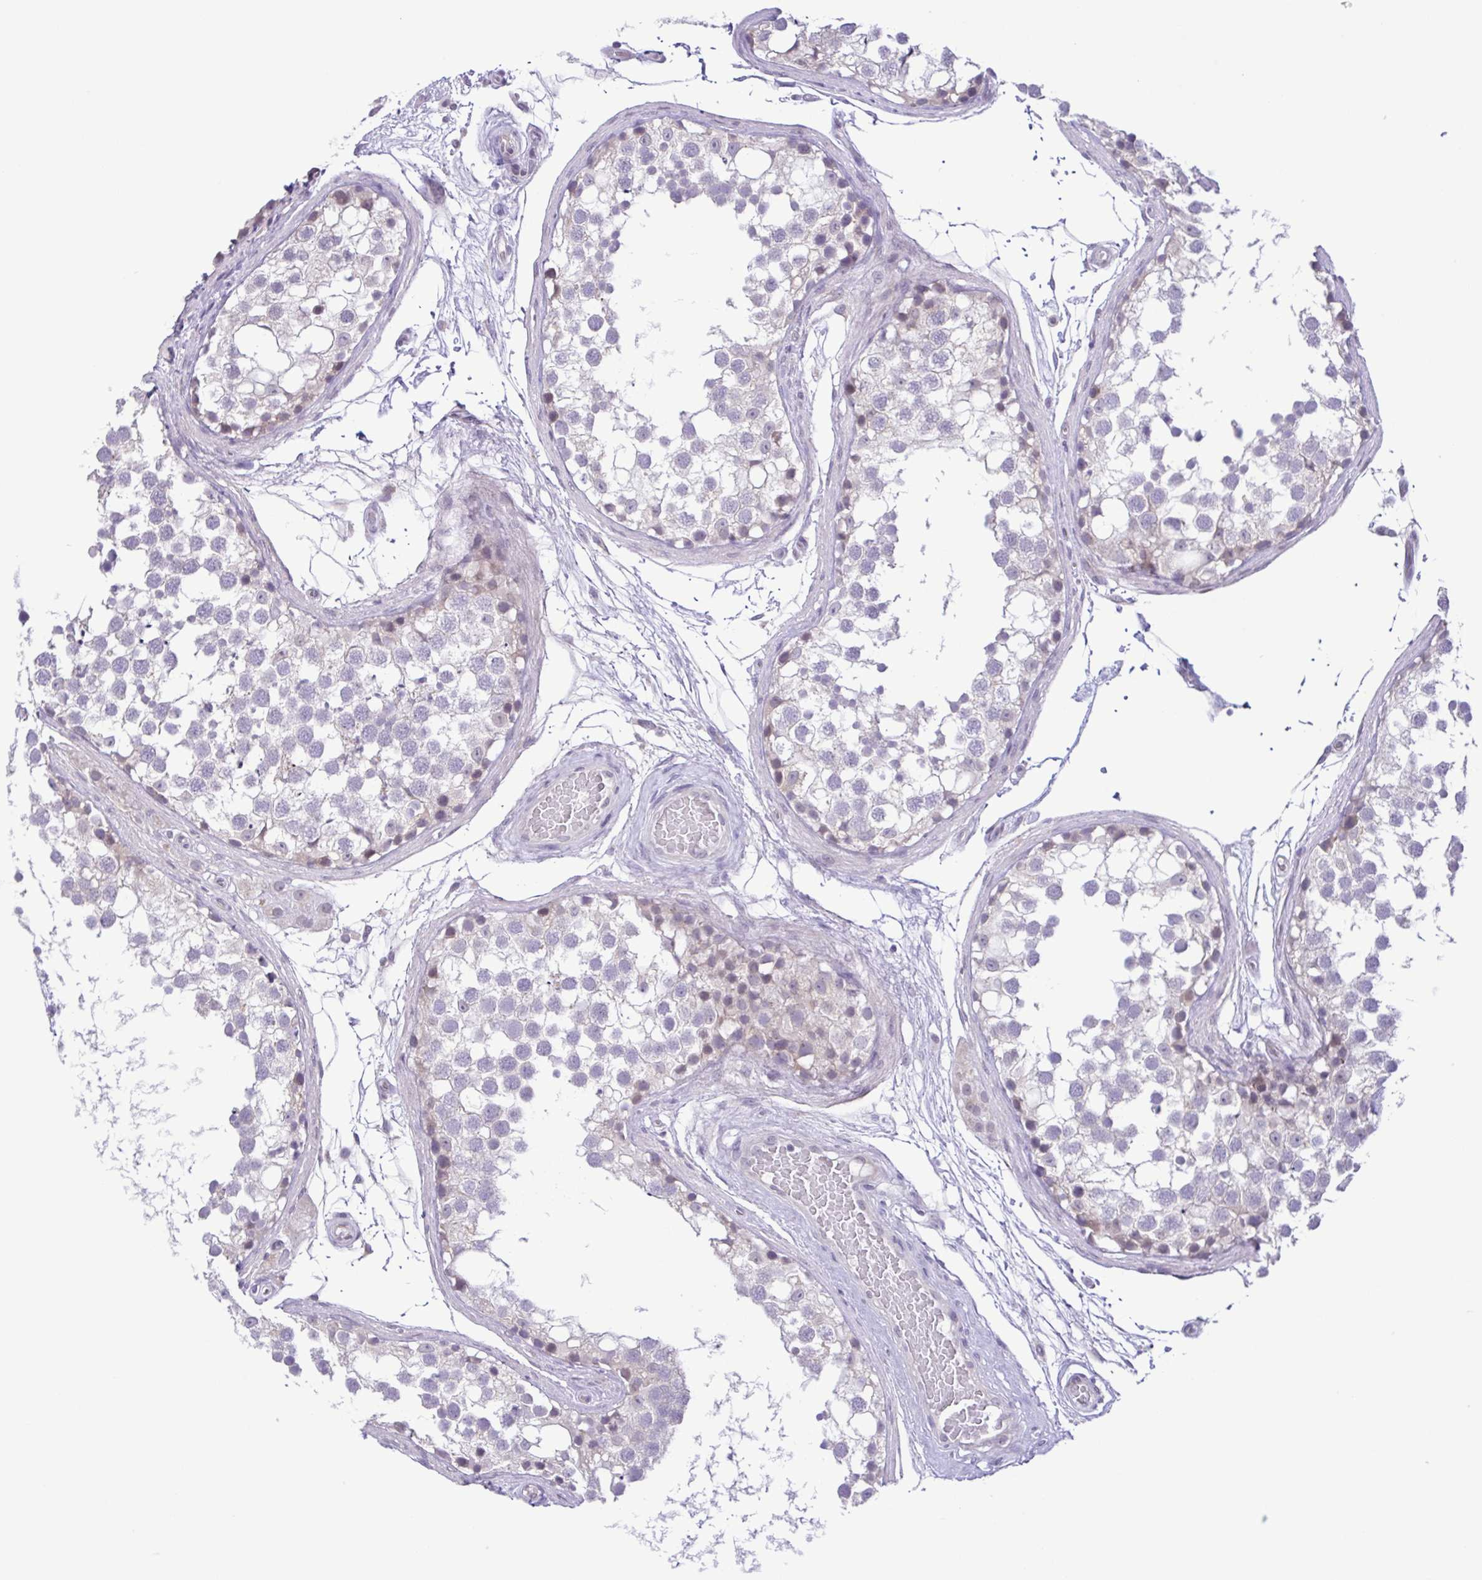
{"staining": {"intensity": "weak", "quantity": "<25%", "location": "nuclear"}, "tissue": "testis", "cell_type": "Cells in seminiferous ducts", "image_type": "normal", "snomed": [{"axis": "morphology", "description": "Normal tissue, NOS"}, {"axis": "morphology", "description": "Seminoma, NOS"}, {"axis": "topography", "description": "Testis"}], "caption": "Immunohistochemistry micrograph of unremarkable testis: human testis stained with DAB (3,3'-diaminobenzidine) demonstrates no significant protein expression in cells in seminiferous ducts.", "gene": "IL1RN", "patient": {"sex": "male", "age": 65}}